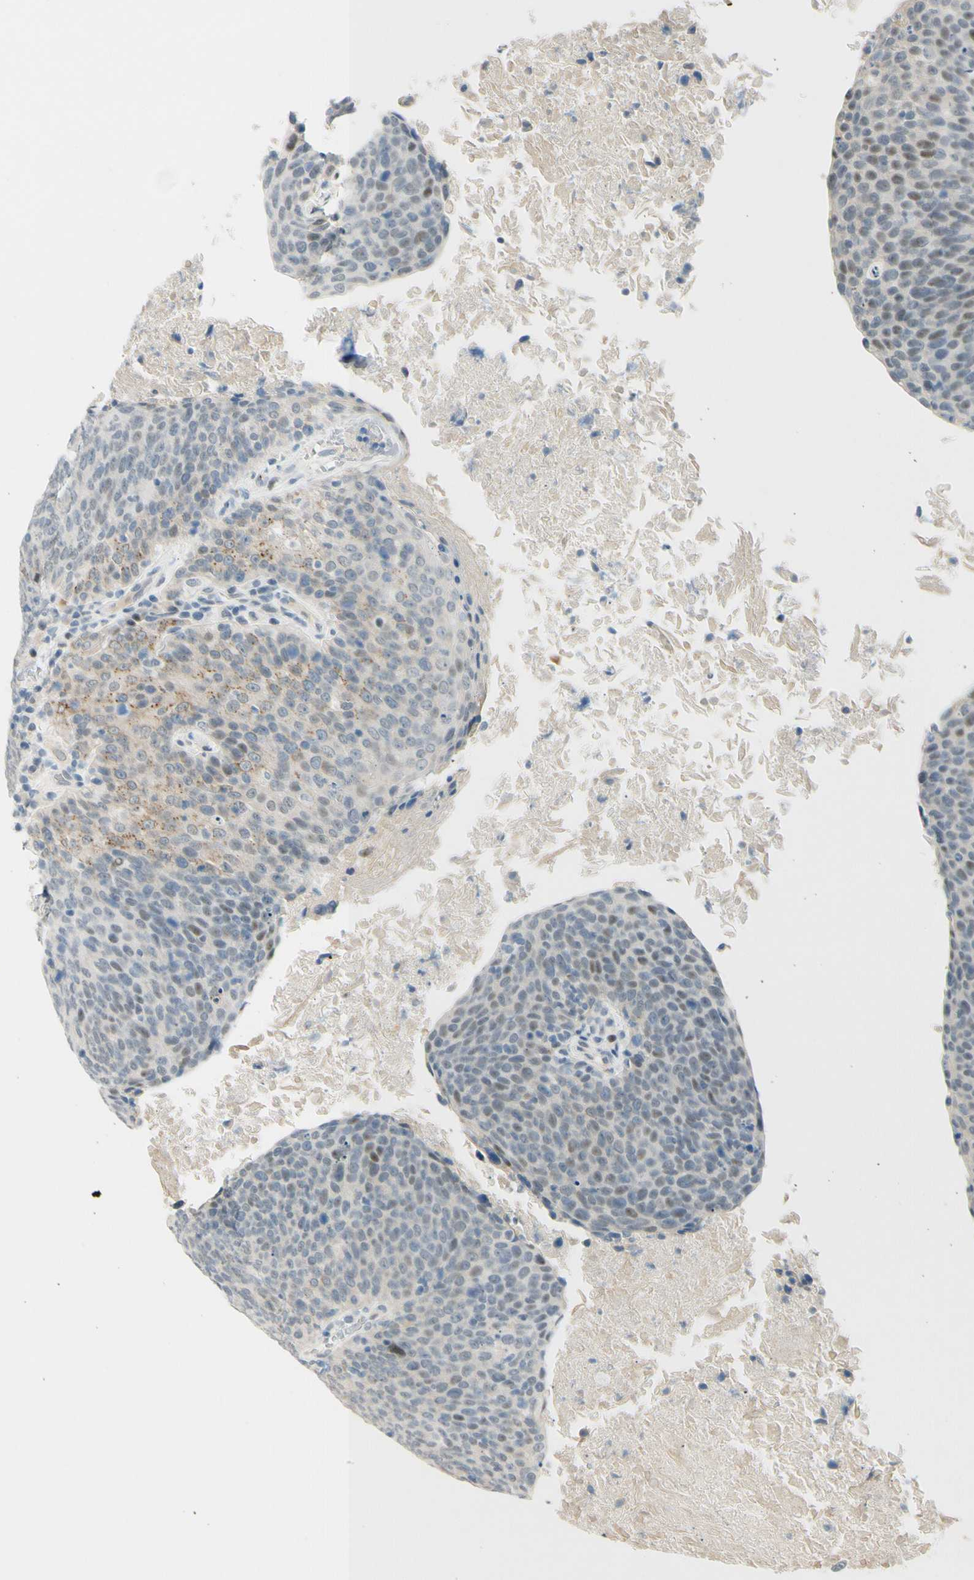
{"staining": {"intensity": "weak", "quantity": "<25%", "location": "cytoplasmic/membranous,nuclear"}, "tissue": "head and neck cancer", "cell_type": "Tumor cells", "image_type": "cancer", "snomed": [{"axis": "morphology", "description": "Squamous cell carcinoma, NOS"}, {"axis": "morphology", "description": "Squamous cell carcinoma, metastatic, NOS"}, {"axis": "topography", "description": "Lymph node"}, {"axis": "topography", "description": "Head-Neck"}], "caption": "Tumor cells are negative for brown protein staining in metastatic squamous cell carcinoma (head and neck). (DAB (3,3'-diaminobenzidine) IHC visualized using brightfield microscopy, high magnification).", "gene": "B4GALNT1", "patient": {"sex": "male", "age": 62}}